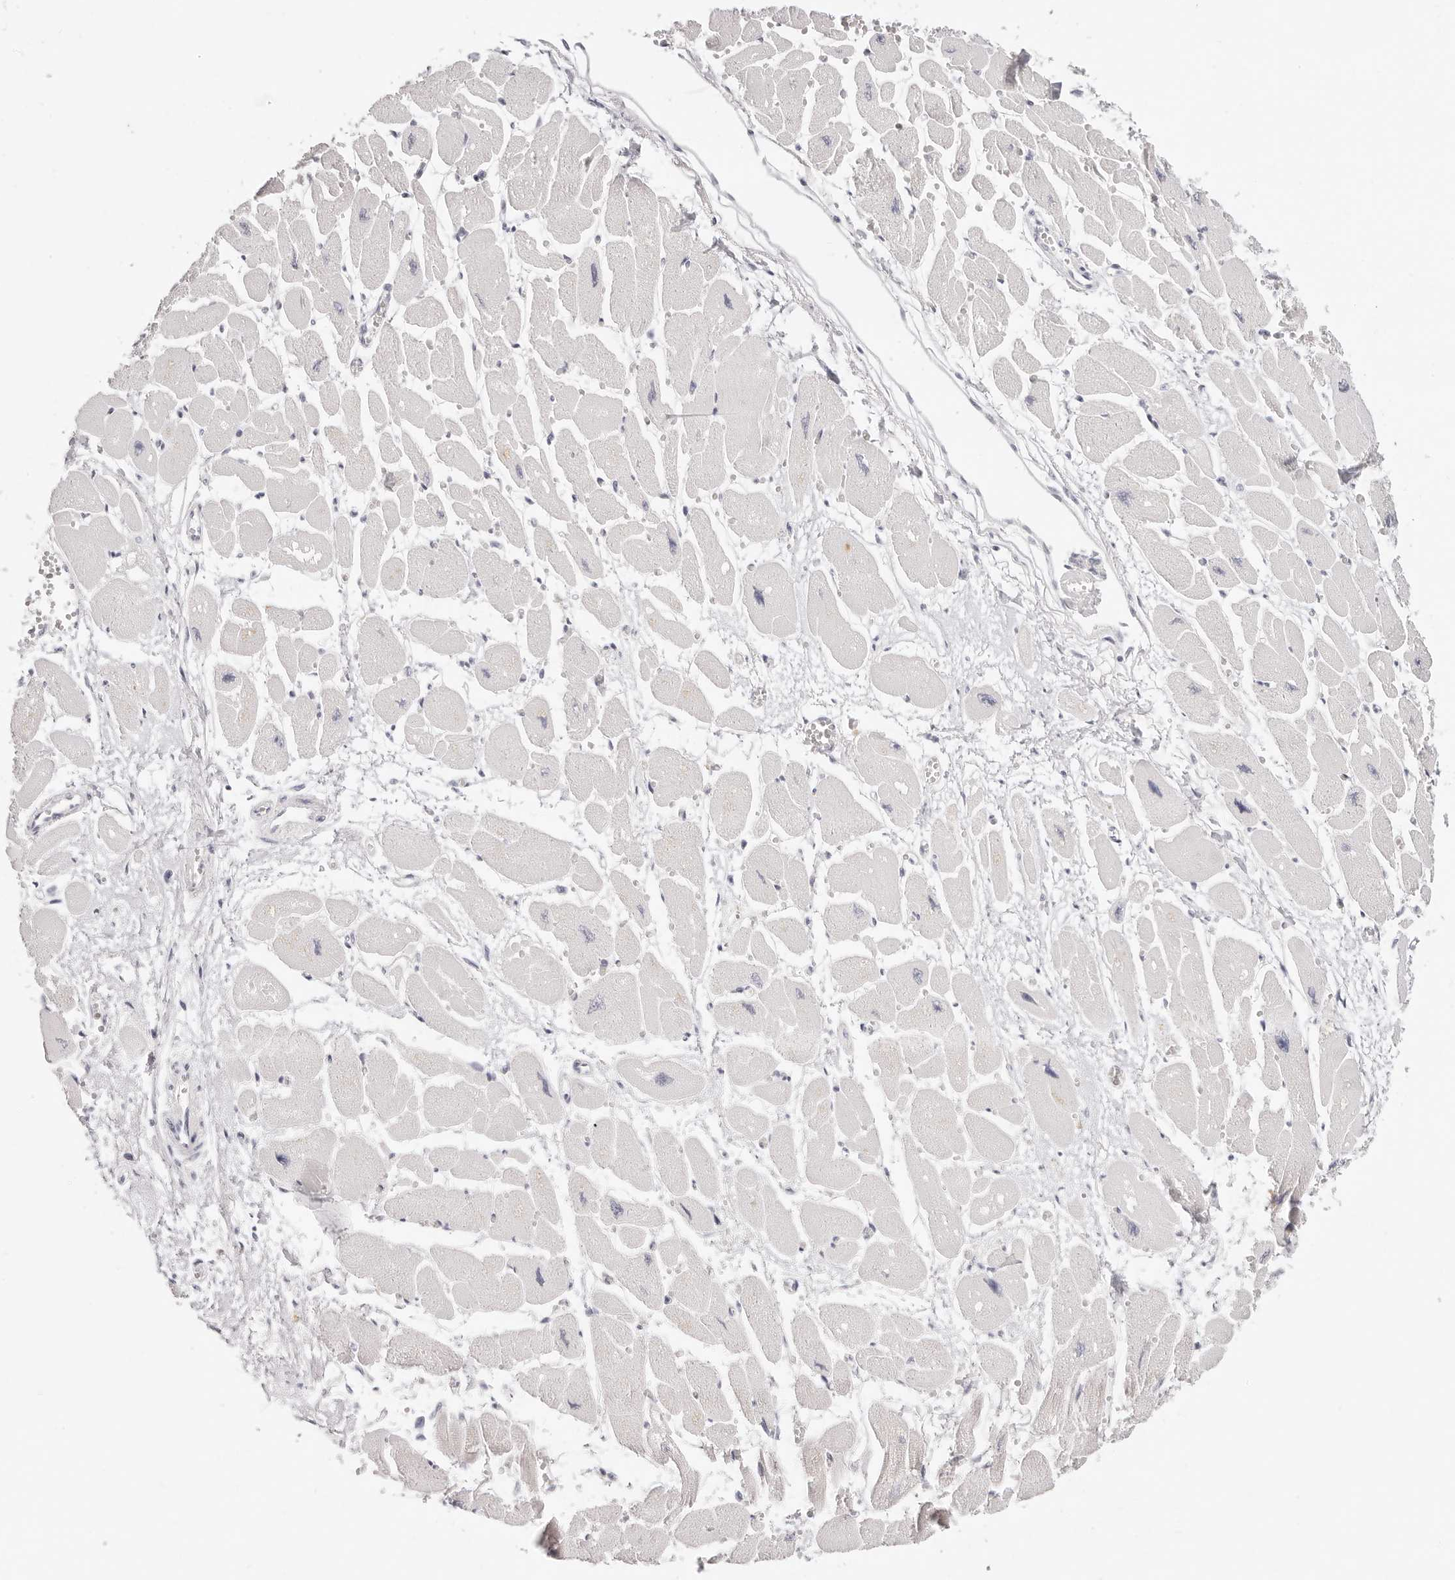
{"staining": {"intensity": "negative", "quantity": "none", "location": "none"}, "tissue": "heart muscle", "cell_type": "Cardiomyocytes", "image_type": "normal", "snomed": [{"axis": "morphology", "description": "Normal tissue, NOS"}, {"axis": "topography", "description": "Heart"}], "caption": "Heart muscle stained for a protein using IHC displays no staining cardiomyocytes.", "gene": "ASCL1", "patient": {"sex": "female", "age": 54}}